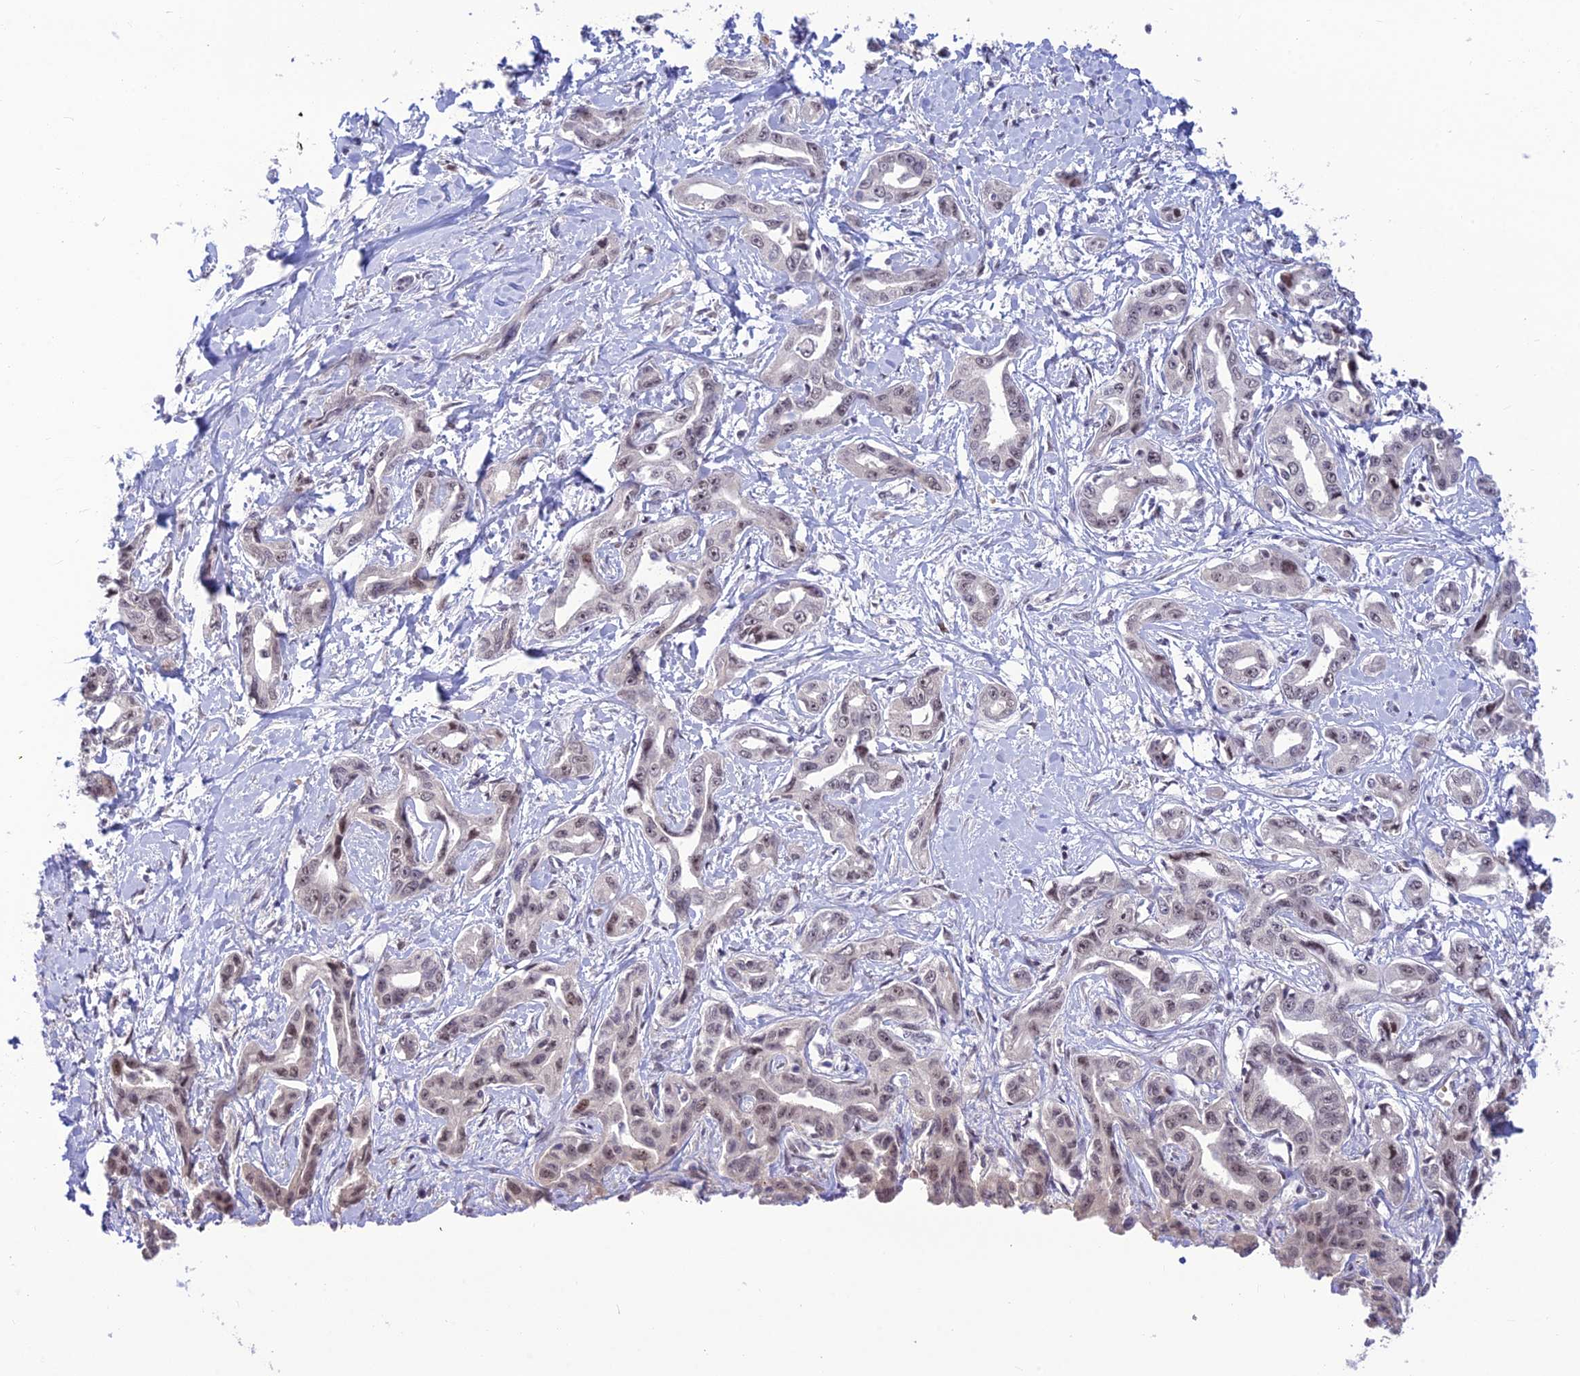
{"staining": {"intensity": "weak", "quantity": "25%-75%", "location": "nuclear"}, "tissue": "liver cancer", "cell_type": "Tumor cells", "image_type": "cancer", "snomed": [{"axis": "morphology", "description": "Cholangiocarcinoma"}, {"axis": "topography", "description": "Liver"}], "caption": "A low amount of weak nuclear staining is identified in about 25%-75% of tumor cells in liver cholangiocarcinoma tissue. Using DAB (3,3'-diaminobenzidine) (brown) and hematoxylin (blue) stains, captured at high magnification using brightfield microscopy.", "gene": "ASPDH", "patient": {"sex": "male", "age": 59}}